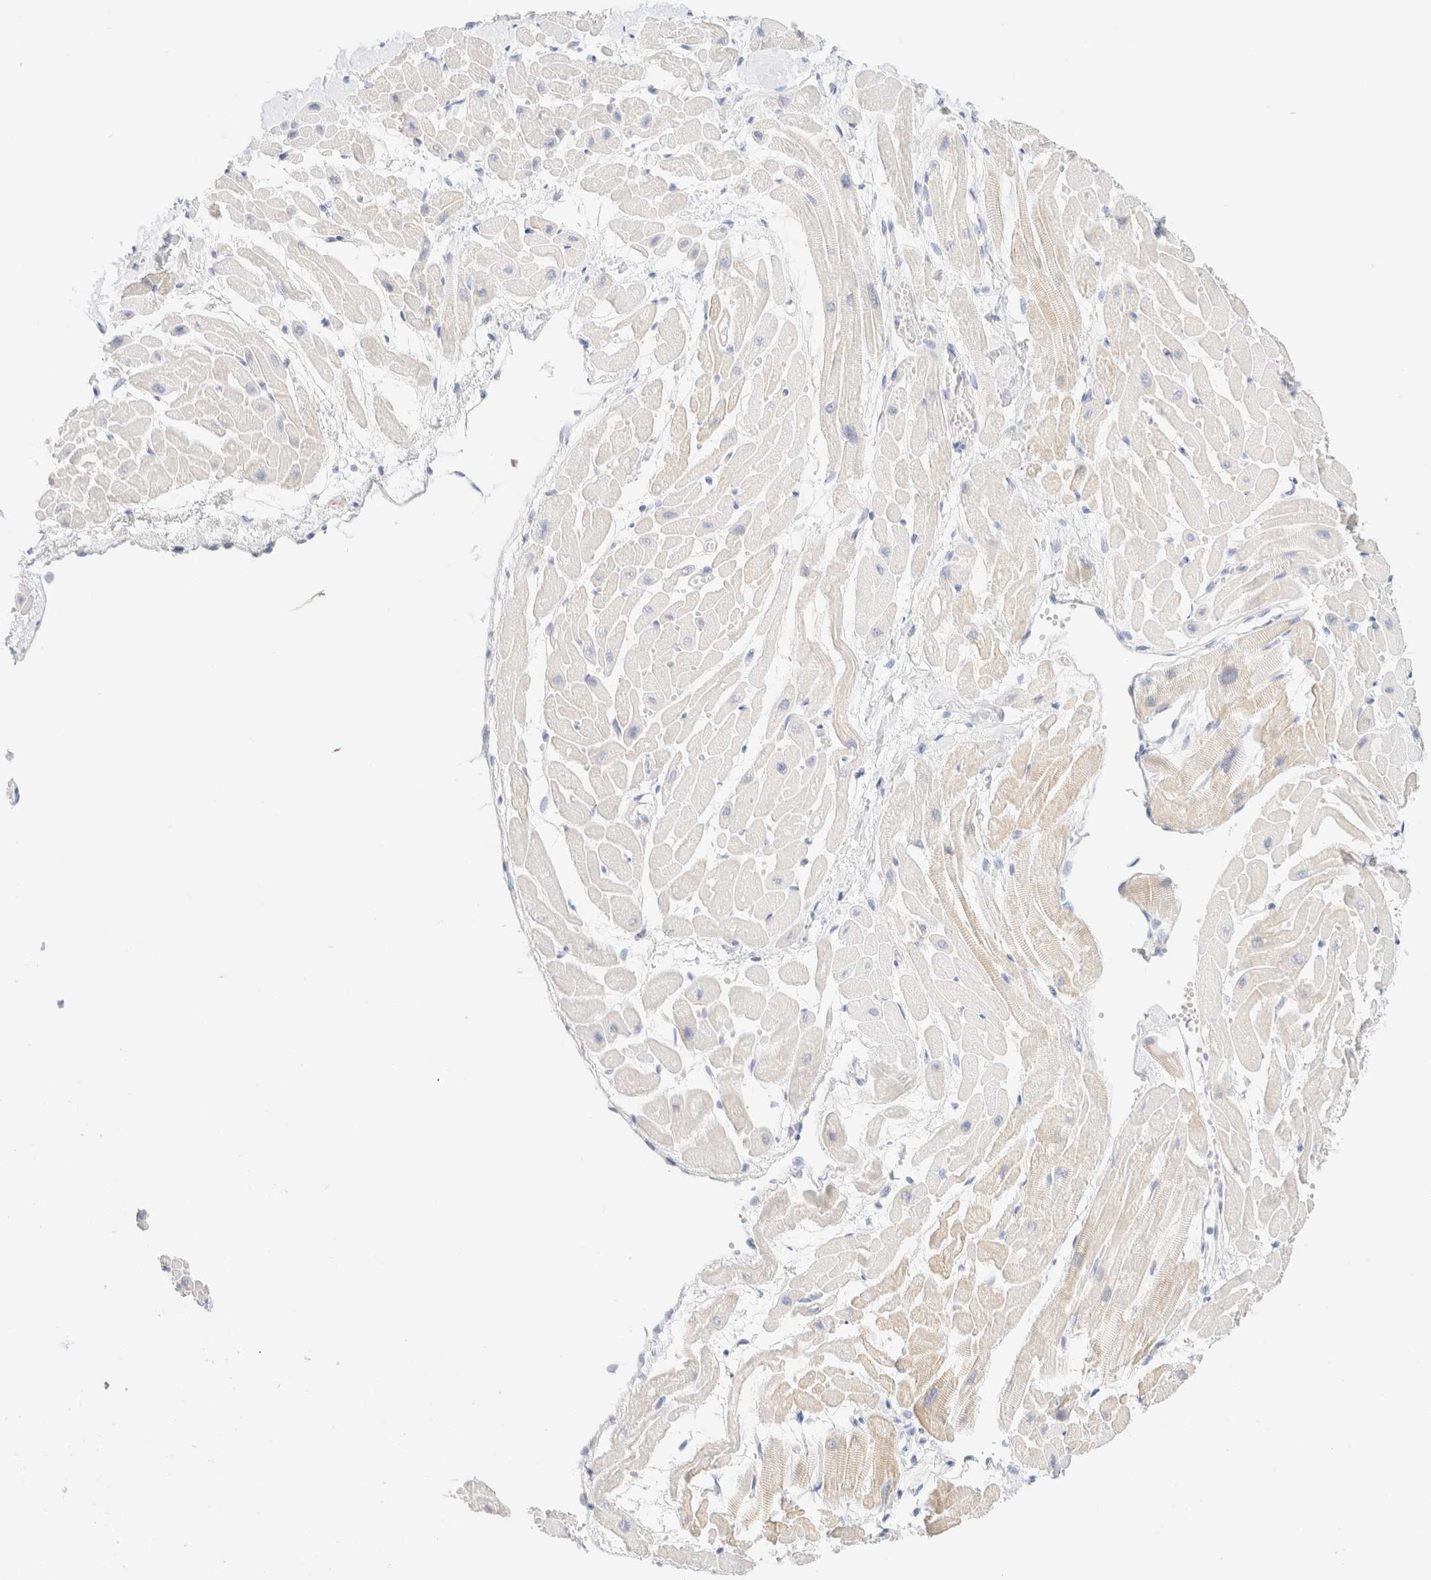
{"staining": {"intensity": "negative", "quantity": "none", "location": "none"}, "tissue": "heart muscle", "cell_type": "Cardiomyocytes", "image_type": "normal", "snomed": [{"axis": "morphology", "description": "Normal tissue, NOS"}, {"axis": "topography", "description": "Heart"}], "caption": "DAB (3,3'-diaminobenzidine) immunohistochemical staining of normal heart muscle reveals no significant staining in cardiomyocytes. The staining was performed using DAB to visualize the protein expression in brown, while the nuclei were stained in blue with hematoxylin (Magnification: 20x).", "gene": "IKZF3", "patient": {"sex": "male", "age": 45}}